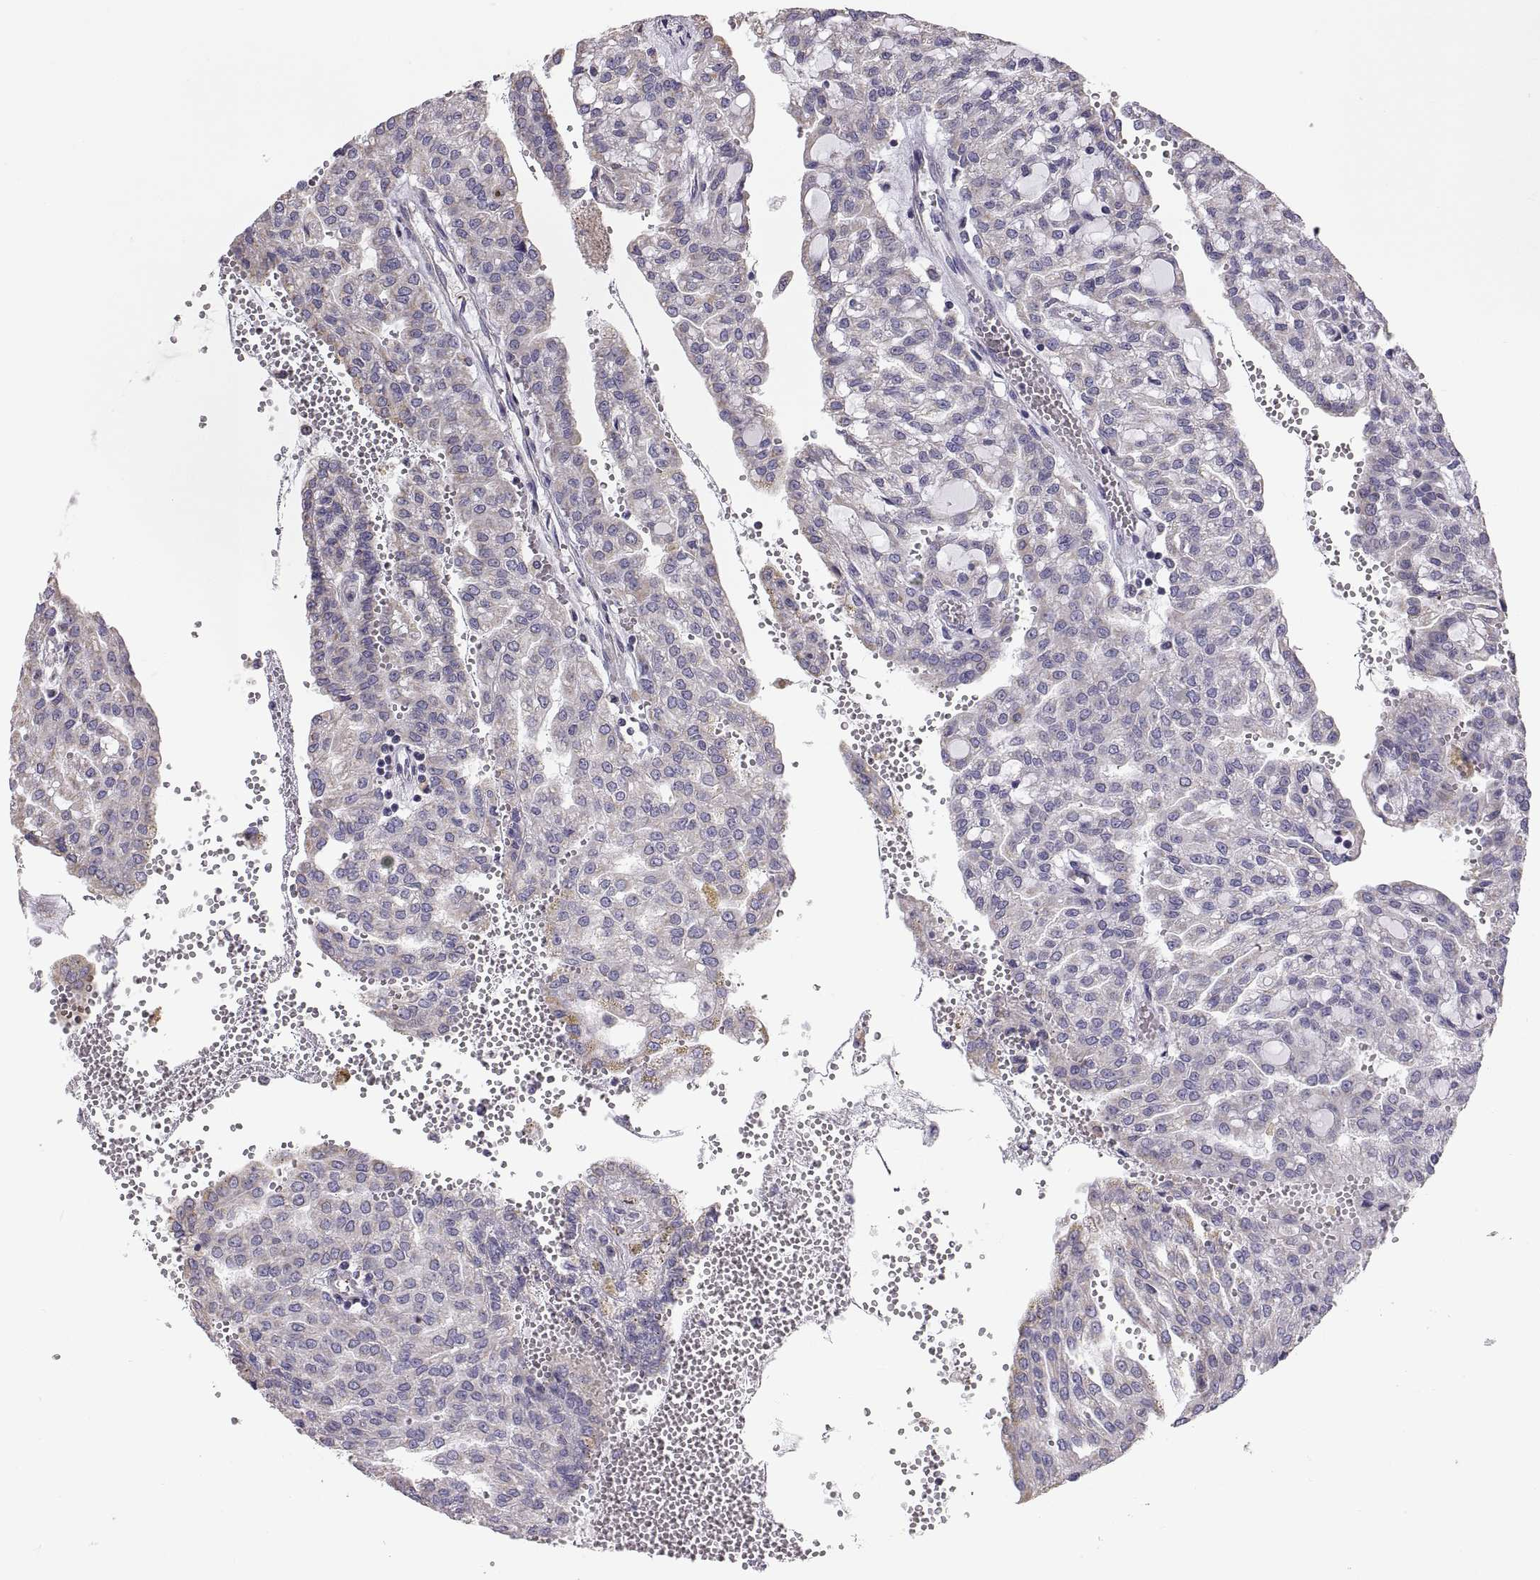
{"staining": {"intensity": "negative", "quantity": "none", "location": "none"}, "tissue": "renal cancer", "cell_type": "Tumor cells", "image_type": "cancer", "snomed": [{"axis": "morphology", "description": "Adenocarcinoma, NOS"}, {"axis": "topography", "description": "Kidney"}], "caption": "IHC histopathology image of neoplastic tissue: adenocarcinoma (renal) stained with DAB (3,3'-diaminobenzidine) shows no significant protein staining in tumor cells.", "gene": "TNNC1", "patient": {"sex": "male", "age": 63}}